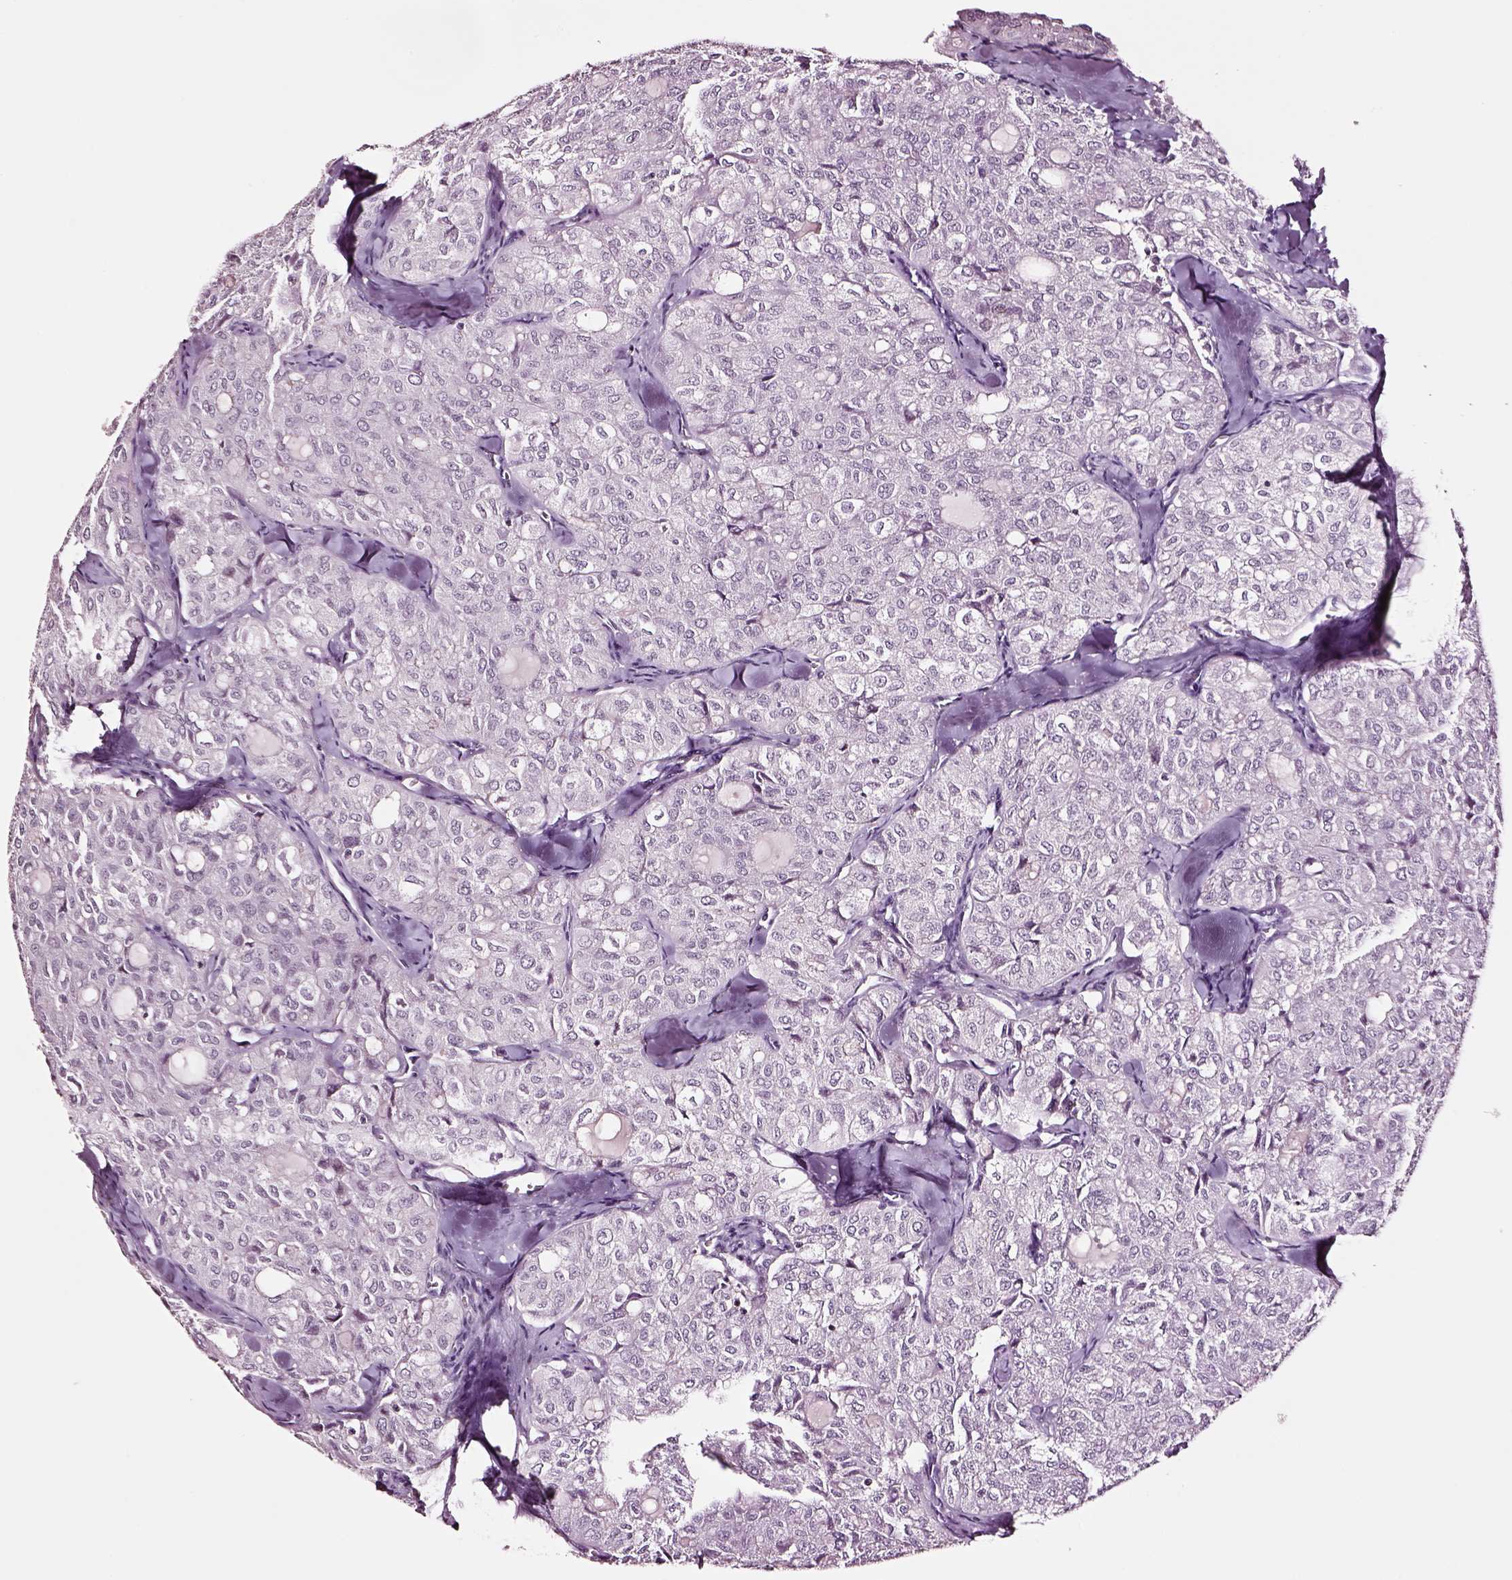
{"staining": {"intensity": "negative", "quantity": "none", "location": "none"}, "tissue": "thyroid cancer", "cell_type": "Tumor cells", "image_type": "cancer", "snomed": [{"axis": "morphology", "description": "Follicular adenoma carcinoma, NOS"}, {"axis": "topography", "description": "Thyroid gland"}], "caption": "This is an immunohistochemistry (IHC) micrograph of human thyroid cancer (follicular adenoma carcinoma). There is no staining in tumor cells.", "gene": "SOX10", "patient": {"sex": "male", "age": 75}}